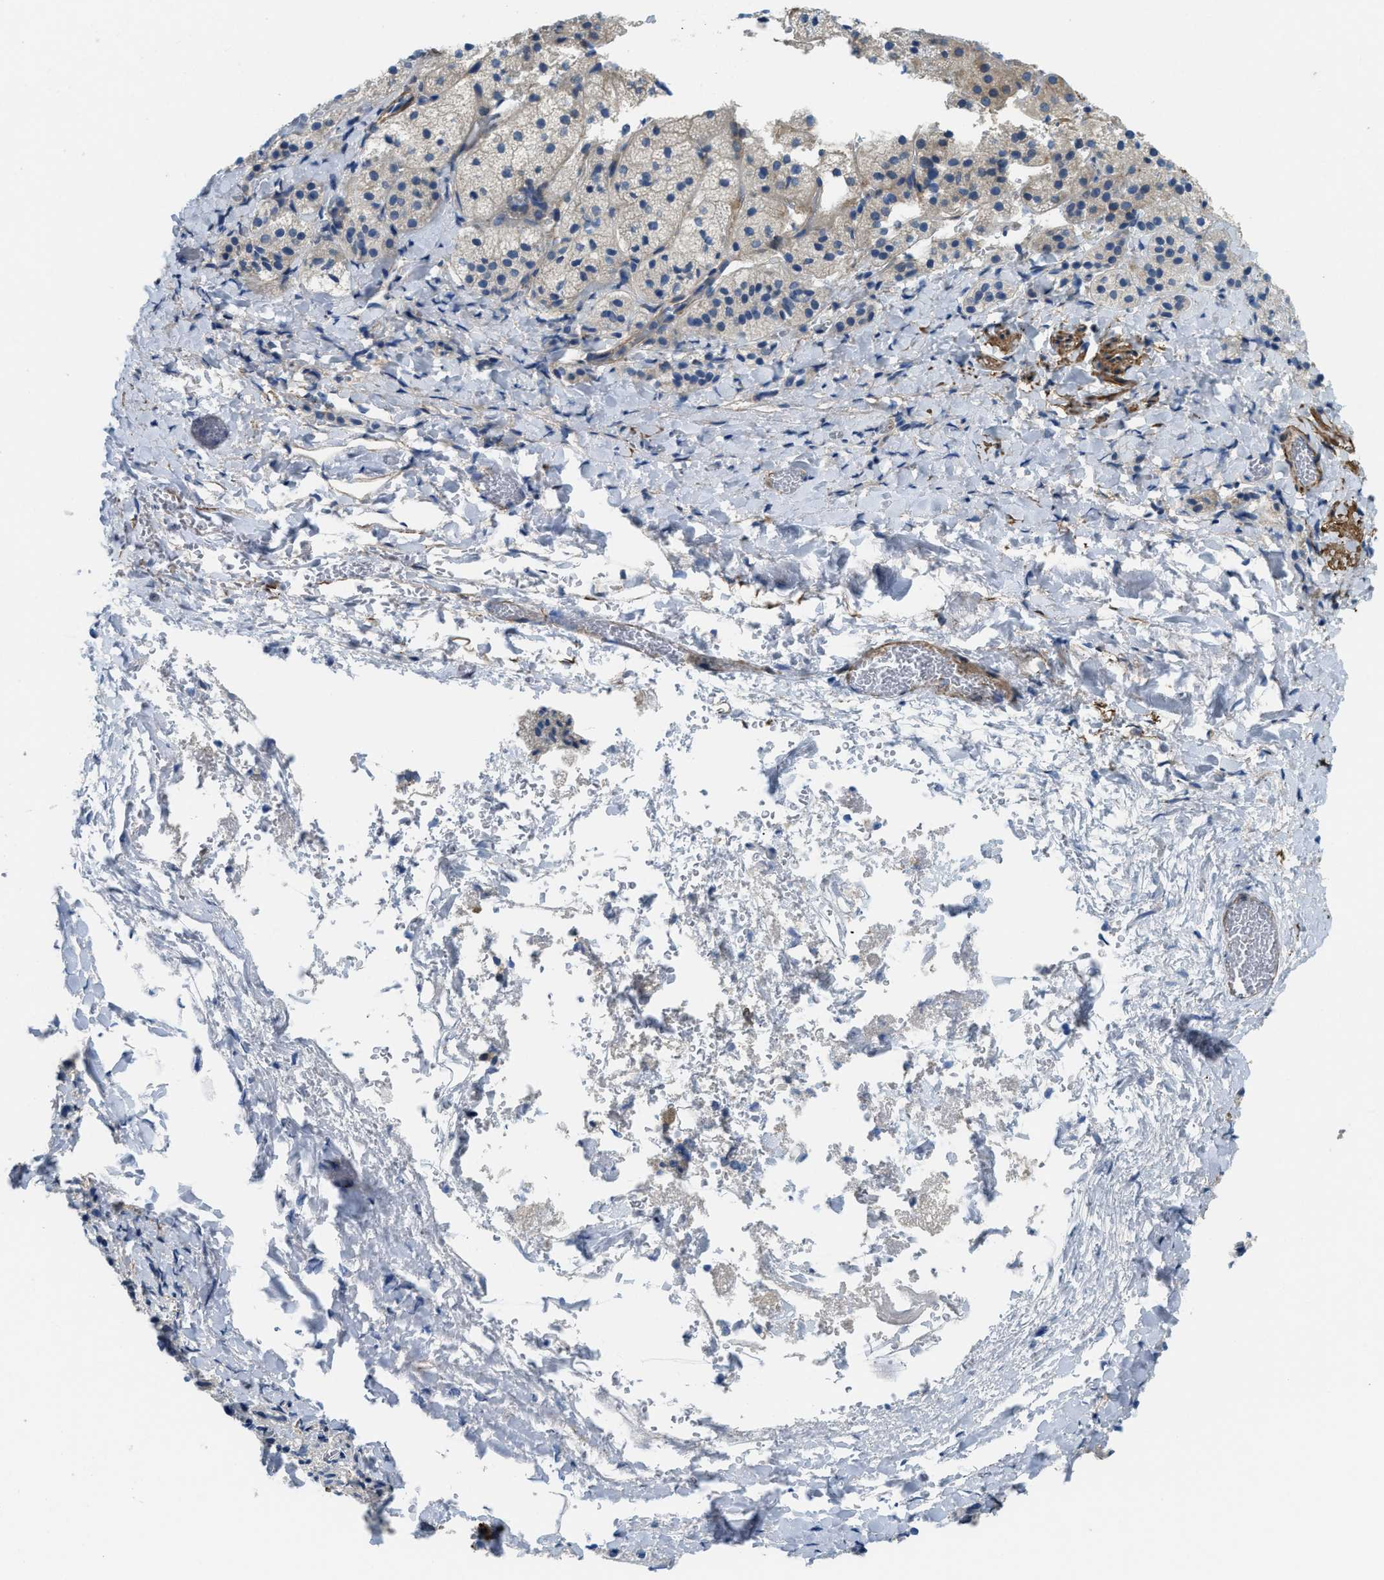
{"staining": {"intensity": "moderate", "quantity": "<25%", "location": "cytoplasmic/membranous"}, "tissue": "adrenal gland", "cell_type": "Glandular cells", "image_type": "normal", "snomed": [{"axis": "morphology", "description": "Normal tissue, NOS"}, {"axis": "topography", "description": "Adrenal gland"}], "caption": "A low amount of moderate cytoplasmic/membranous expression is appreciated in approximately <25% of glandular cells in benign adrenal gland.", "gene": "BMPR1A", "patient": {"sex": "female", "age": 44}}